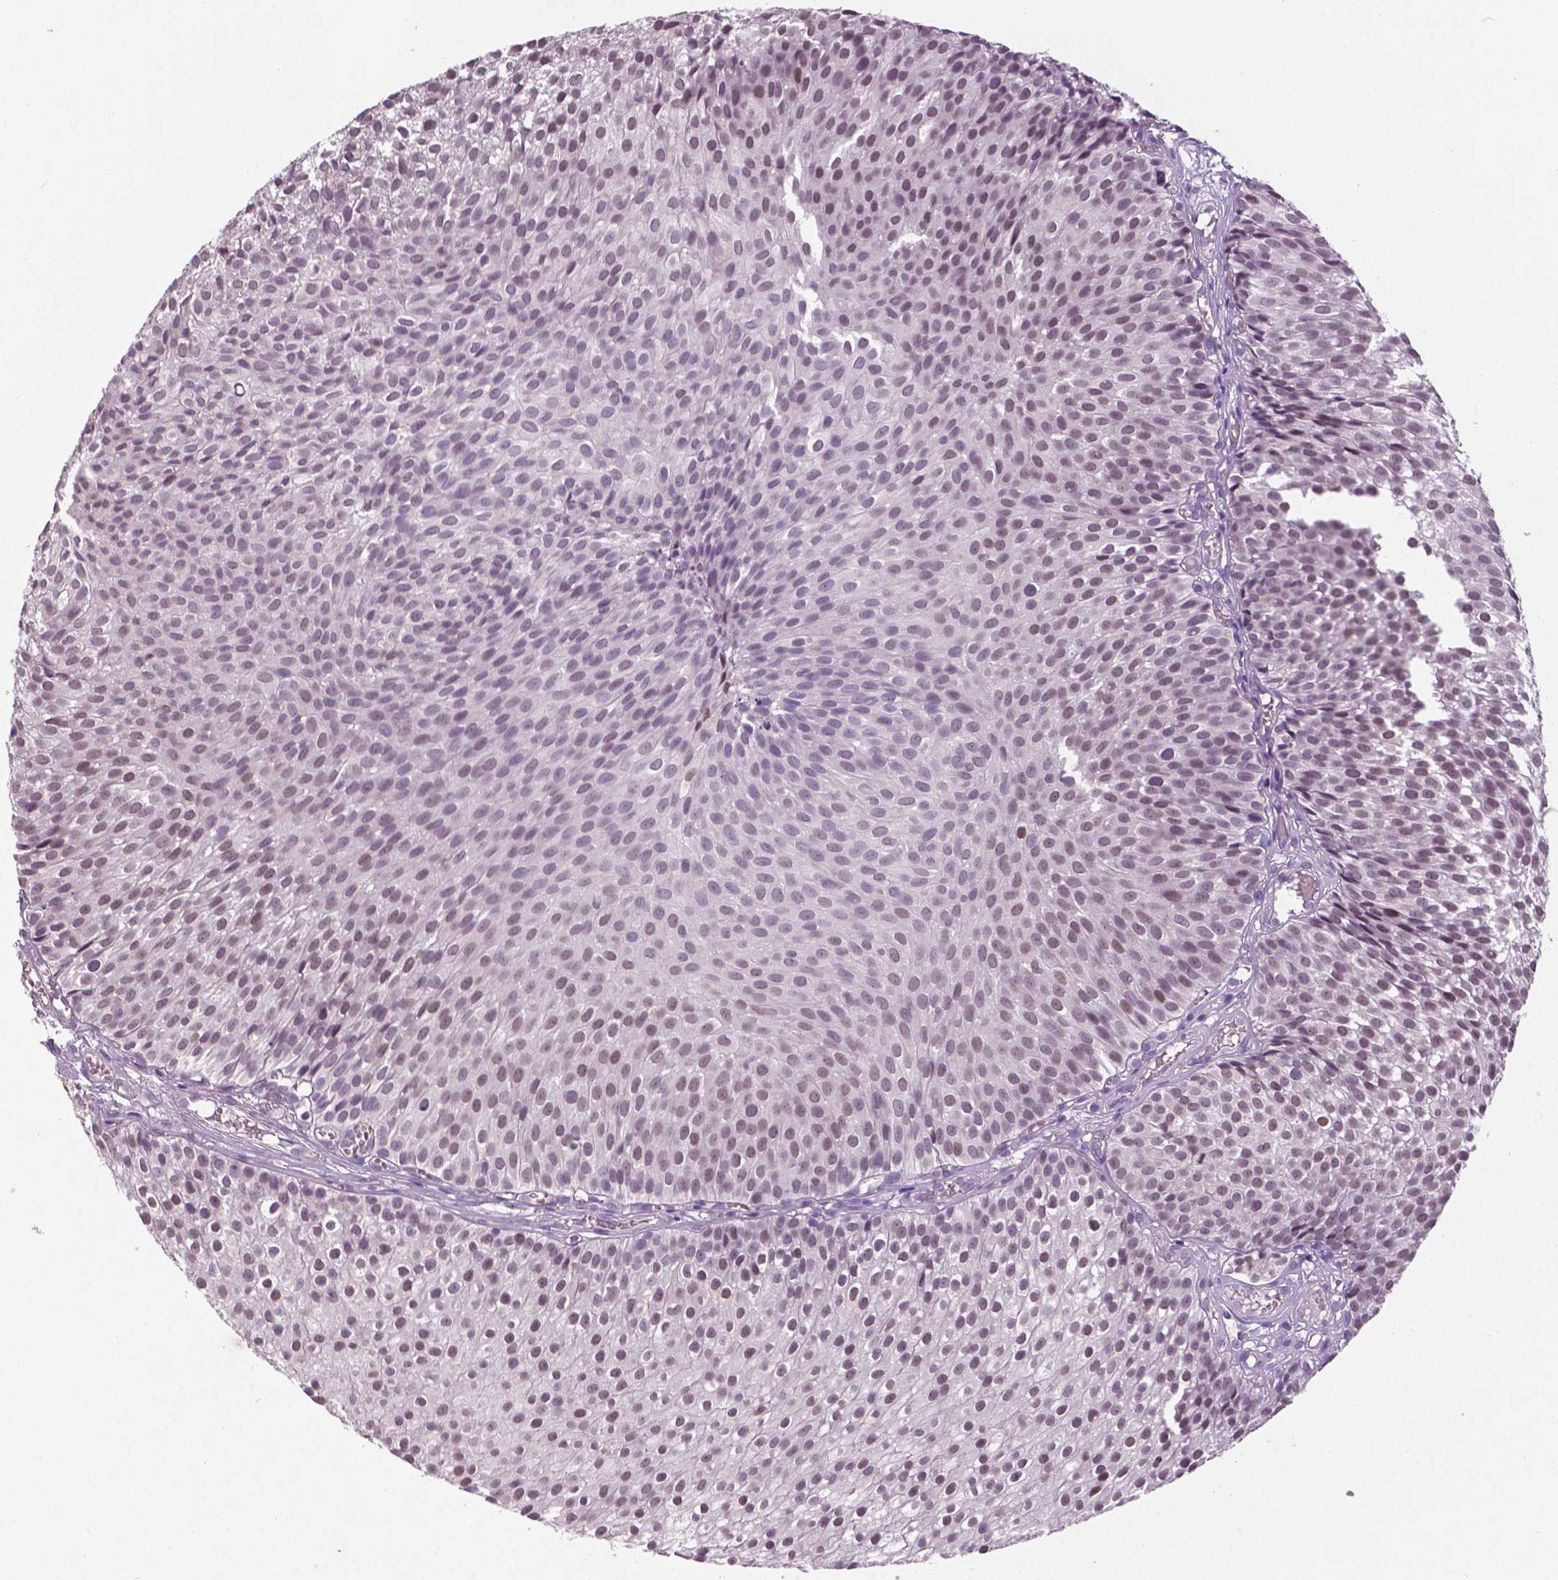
{"staining": {"intensity": "negative", "quantity": "none", "location": "none"}, "tissue": "urothelial cancer", "cell_type": "Tumor cells", "image_type": "cancer", "snomed": [{"axis": "morphology", "description": "Urothelial carcinoma, Low grade"}, {"axis": "topography", "description": "Urinary bladder"}], "caption": "Urothelial cancer was stained to show a protein in brown. There is no significant expression in tumor cells.", "gene": "FOXA1", "patient": {"sex": "male", "age": 63}}